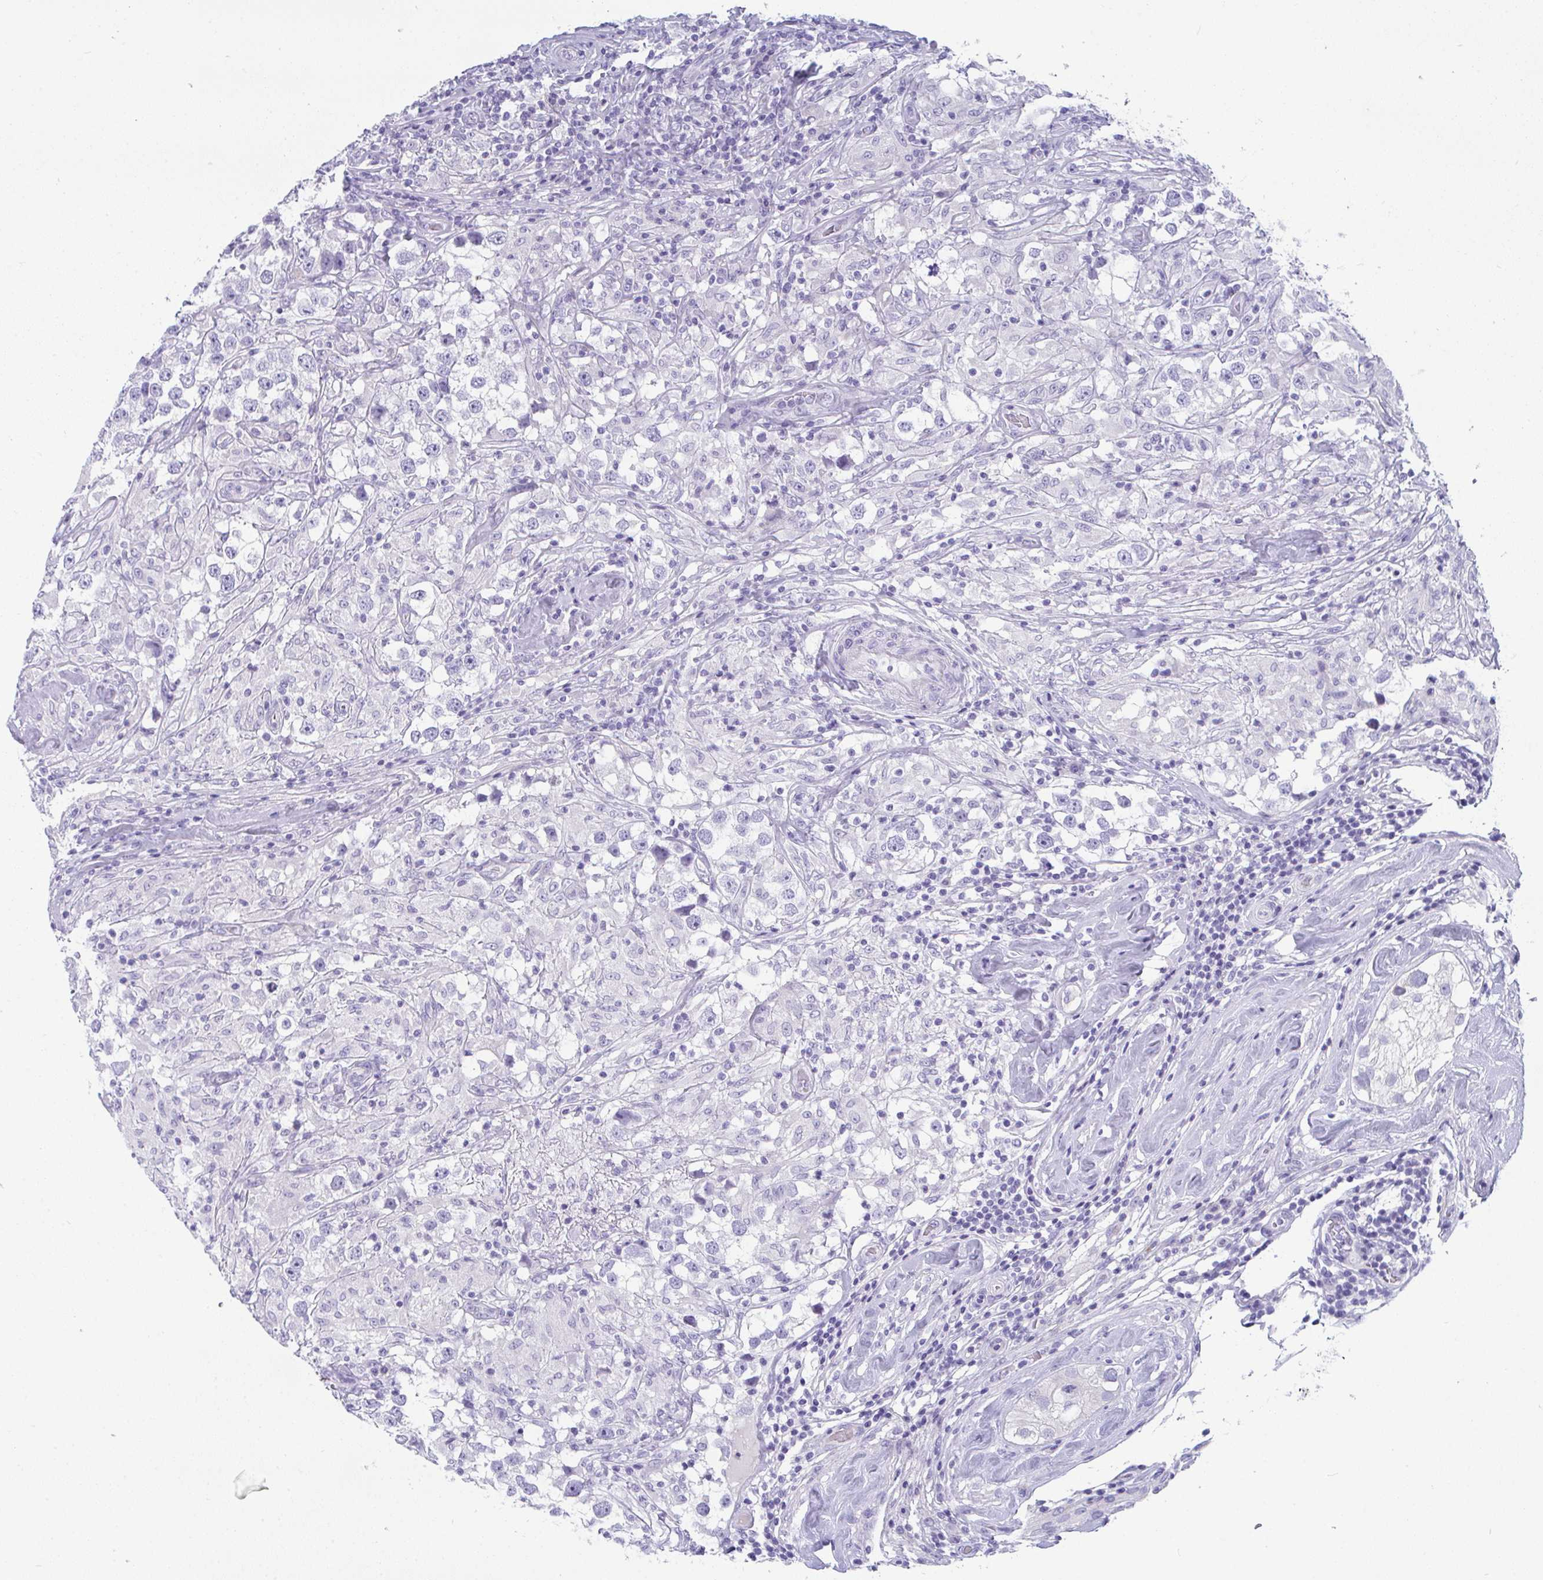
{"staining": {"intensity": "negative", "quantity": "none", "location": "none"}, "tissue": "testis cancer", "cell_type": "Tumor cells", "image_type": "cancer", "snomed": [{"axis": "morphology", "description": "Seminoma, NOS"}, {"axis": "topography", "description": "Testis"}], "caption": "Immunohistochemistry (IHC) of testis cancer (seminoma) displays no expression in tumor cells.", "gene": "TTC30B", "patient": {"sex": "male", "age": 46}}